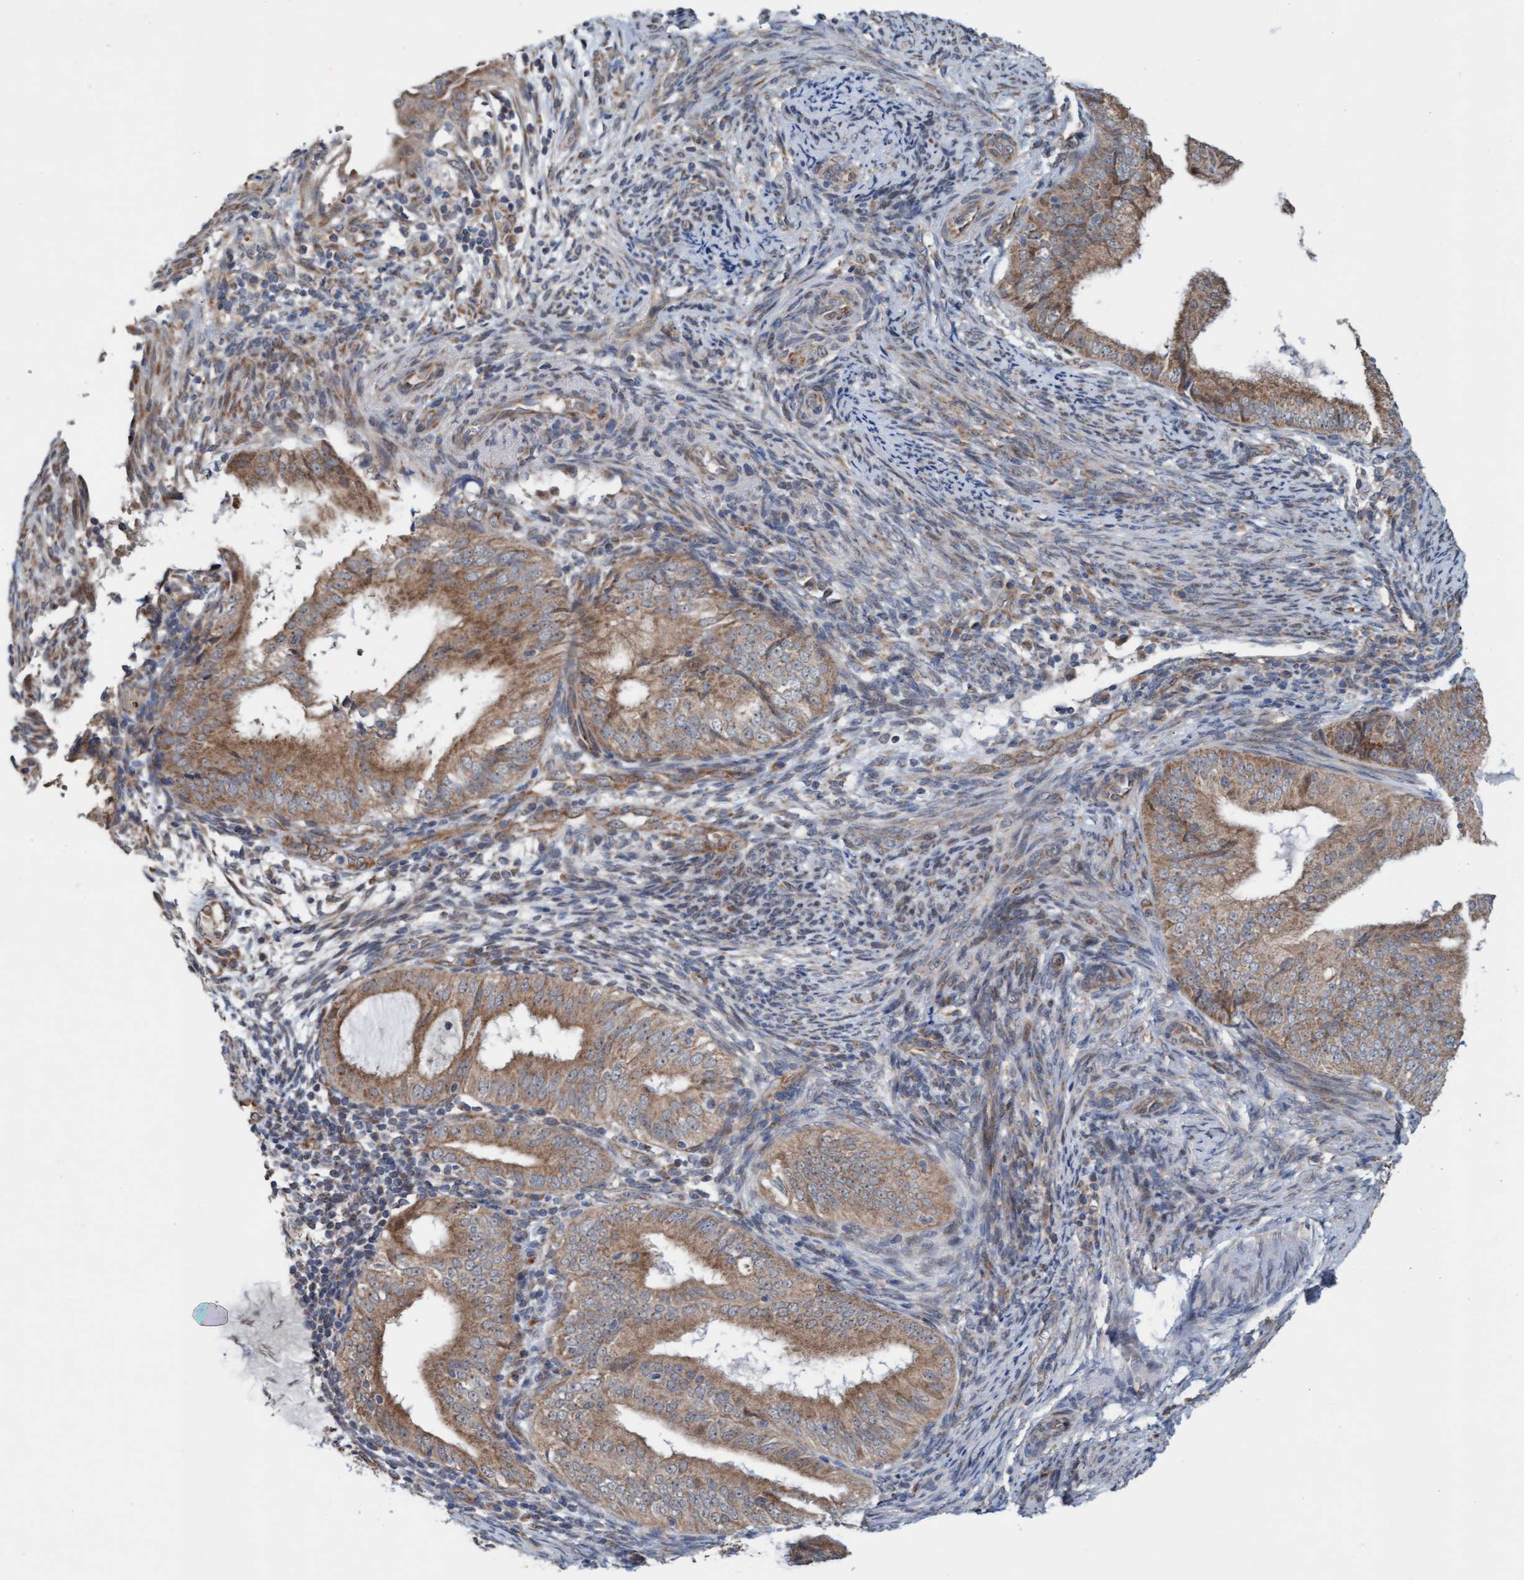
{"staining": {"intensity": "moderate", "quantity": ">75%", "location": "cytoplasmic/membranous"}, "tissue": "endometrial cancer", "cell_type": "Tumor cells", "image_type": "cancer", "snomed": [{"axis": "morphology", "description": "Adenocarcinoma, NOS"}, {"axis": "topography", "description": "Endometrium"}], "caption": "High-magnification brightfield microscopy of adenocarcinoma (endometrial) stained with DAB (brown) and counterstained with hematoxylin (blue). tumor cells exhibit moderate cytoplasmic/membranous staining is identified in about>75% of cells. The protein of interest is stained brown, and the nuclei are stained in blue (DAB IHC with brightfield microscopy, high magnification).", "gene": "ZNF566", "patient": {"sex": "female", "age": 58}}